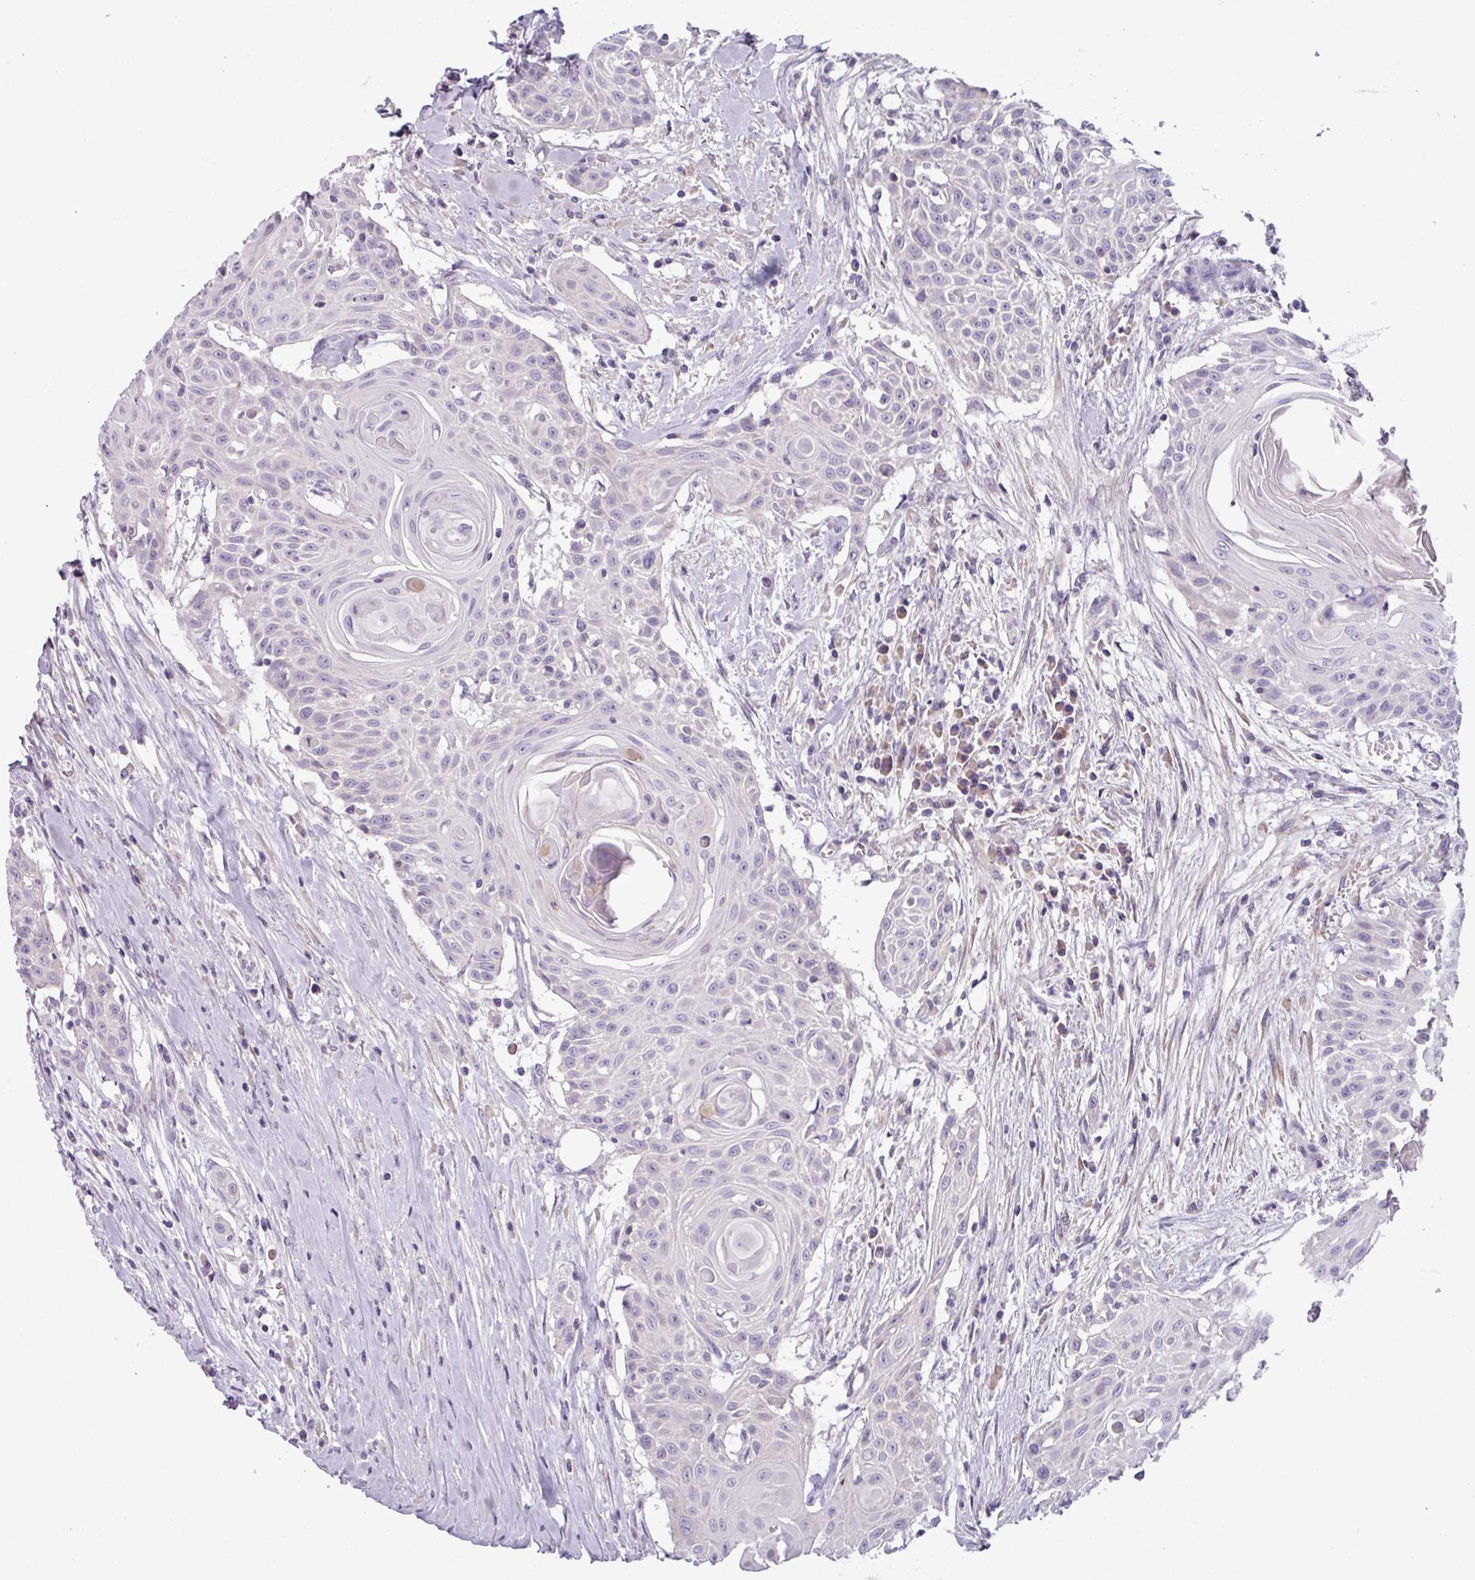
{"staining": {"intensity": "negative", "quantity": "none", "location": "none"}, "tissue": "head and neck cancer", "cell_type": "Tumor cells", "image_type": "cancer", "snomed": [{"axis": "morphology", "description": "Squamous cell carcinoma, NOS"}, {"axis": "topography", "description": "Lymph node"}, {"axis": "topography", "description": "Salivary gland"}, {"axis": "topography", "description": "Head-Neck"}], "caption": "A high-resolution micrograph shows immunohistochemistry staining of head and neck cancer, which shows no significant expression in tumor cells. (DAB (3,3'-diaminobenzidine) IHC with hematoxylin counter stain).", "gene": "SMIM11", "patient": {"sex": "female", "age": 74}}